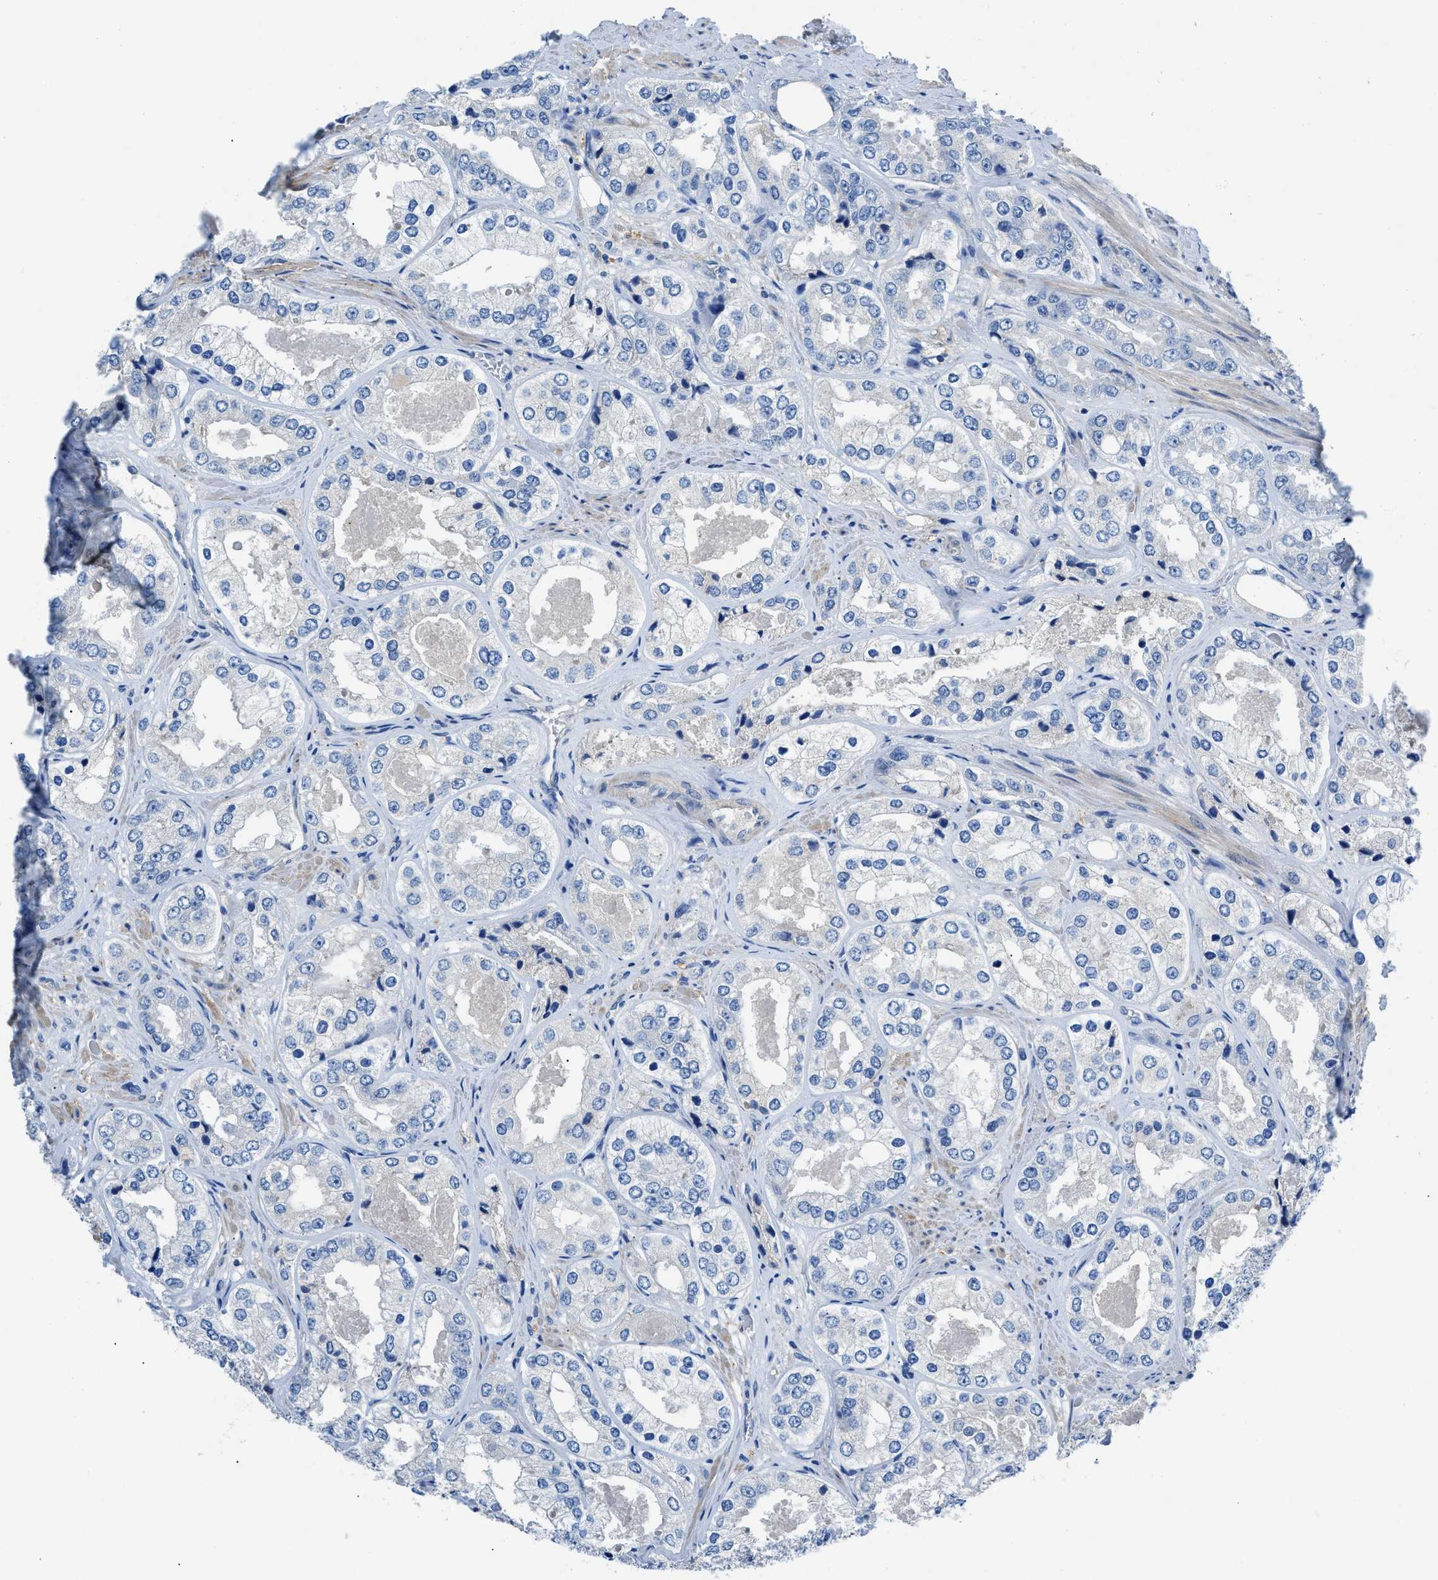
{"staining": {"intensity": "negative", "quantity": "none", "location": "none"}, "tissue": "prostate cancer", "cell_type": "Tumor cells", "image_type": "cancer", "snomed": [{"axis": "morphology", "description": "Adenocarcinoma, High grade"}, {"axis": "topography", "description": "Prostate"}], "caption": "Human prostate cancer stained for a protein using immunohistochemistry displays no positivity in tumor cells.", "gene": "SLC10A6", "patient": {"sex": "male", "age": 61}}